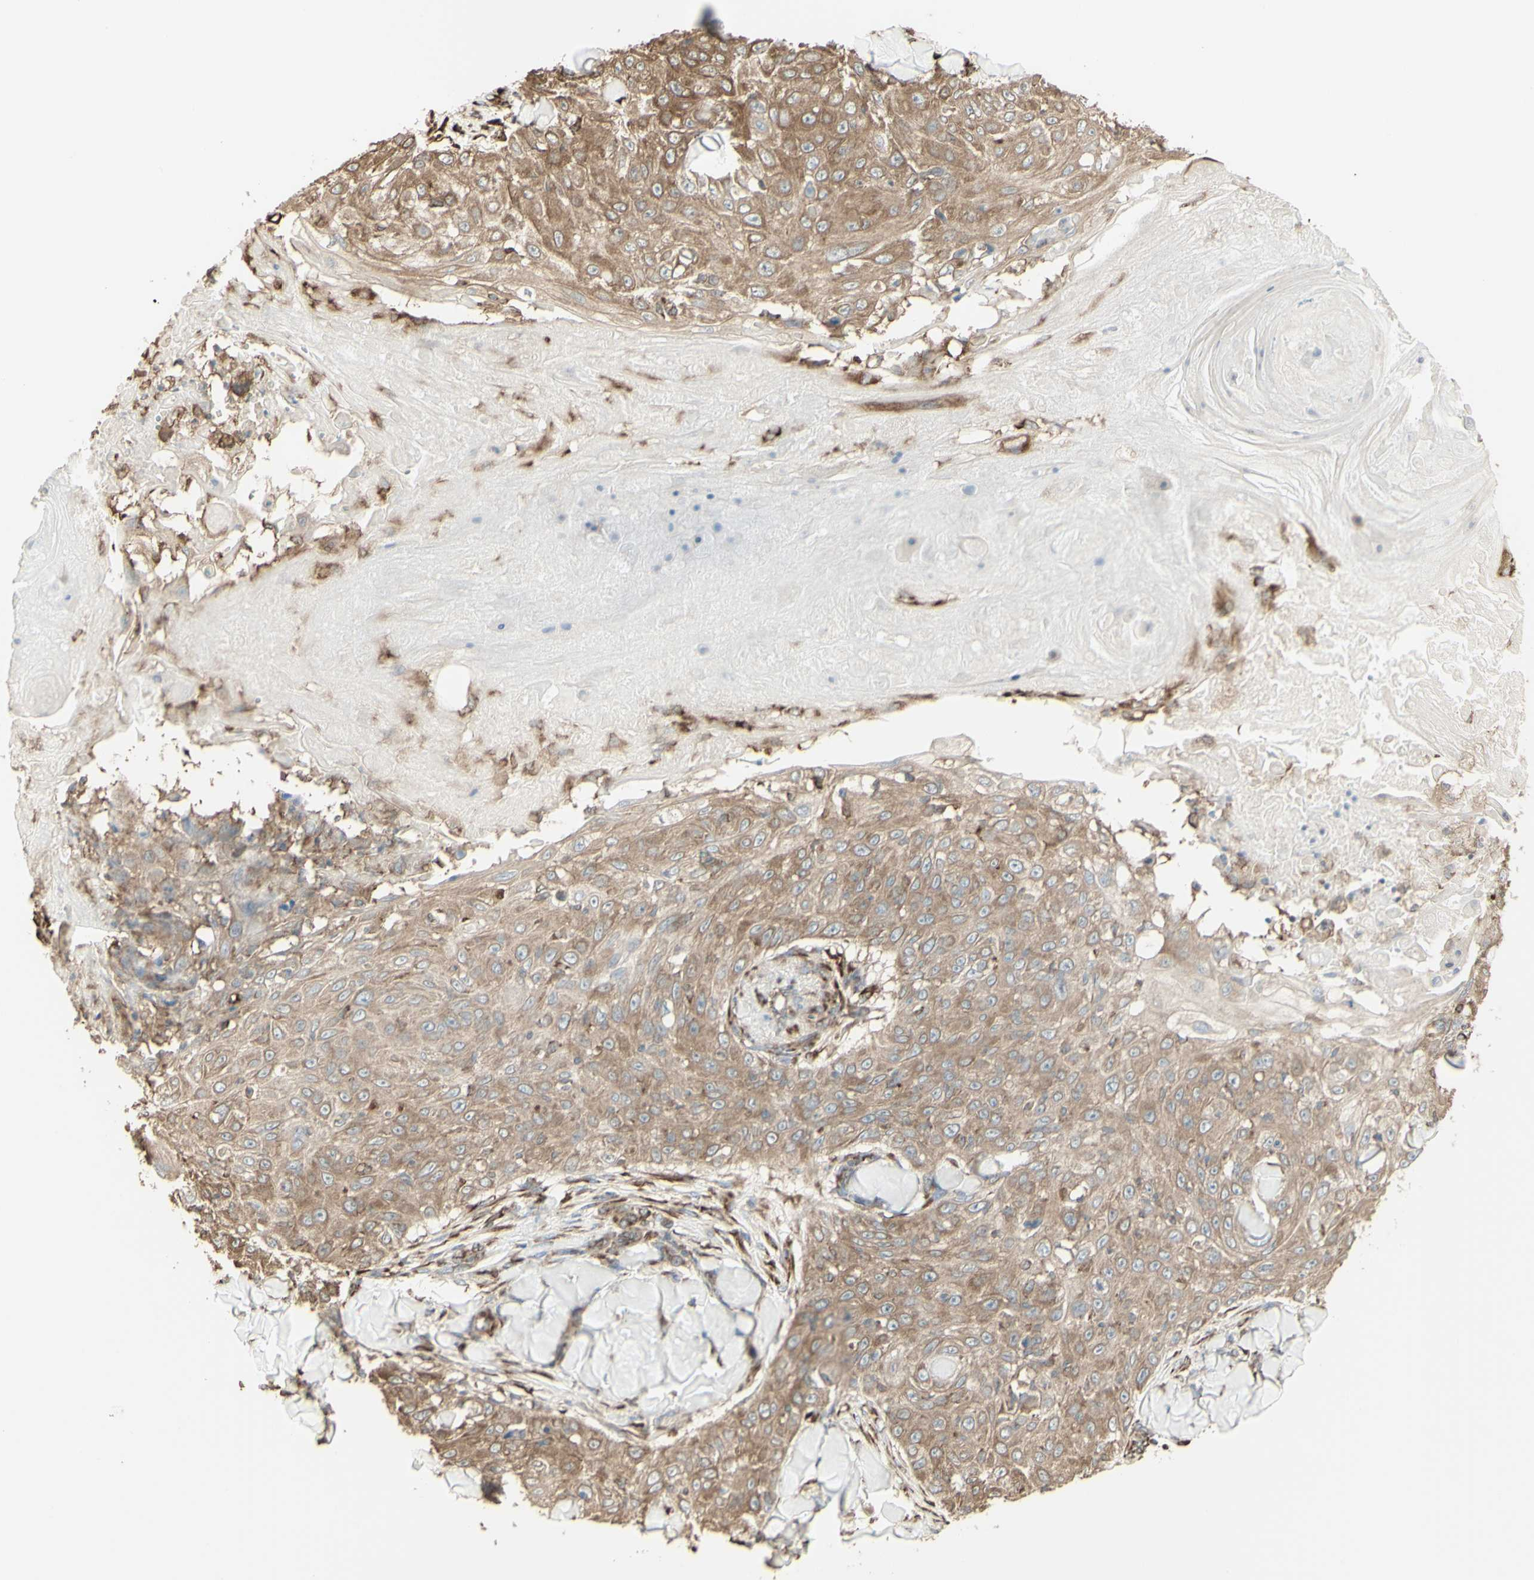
{"staining": {"intensity": "moderate", "quantity": ">75%", "location": "cytoplasmic/membranous"}, "tissue": "skin cancer", "cell_type": "Tumor cells", "image_type": "cancer", "snomed": [{"axis": "morphology", "description": "Squamous cell carcinoma, NOS"}, {"axis": "topography", "description": "Skin"}], "caption": "DAB (3,3'-diaminobenzidine) immunohistochemical staining of skin cancer demonstrates moderate cytoplasmic/membranous protein staining in approximately >75% of tumor cells.", "gene": "EEF1B2", "patient": {"sex": "male", "age": 86}}